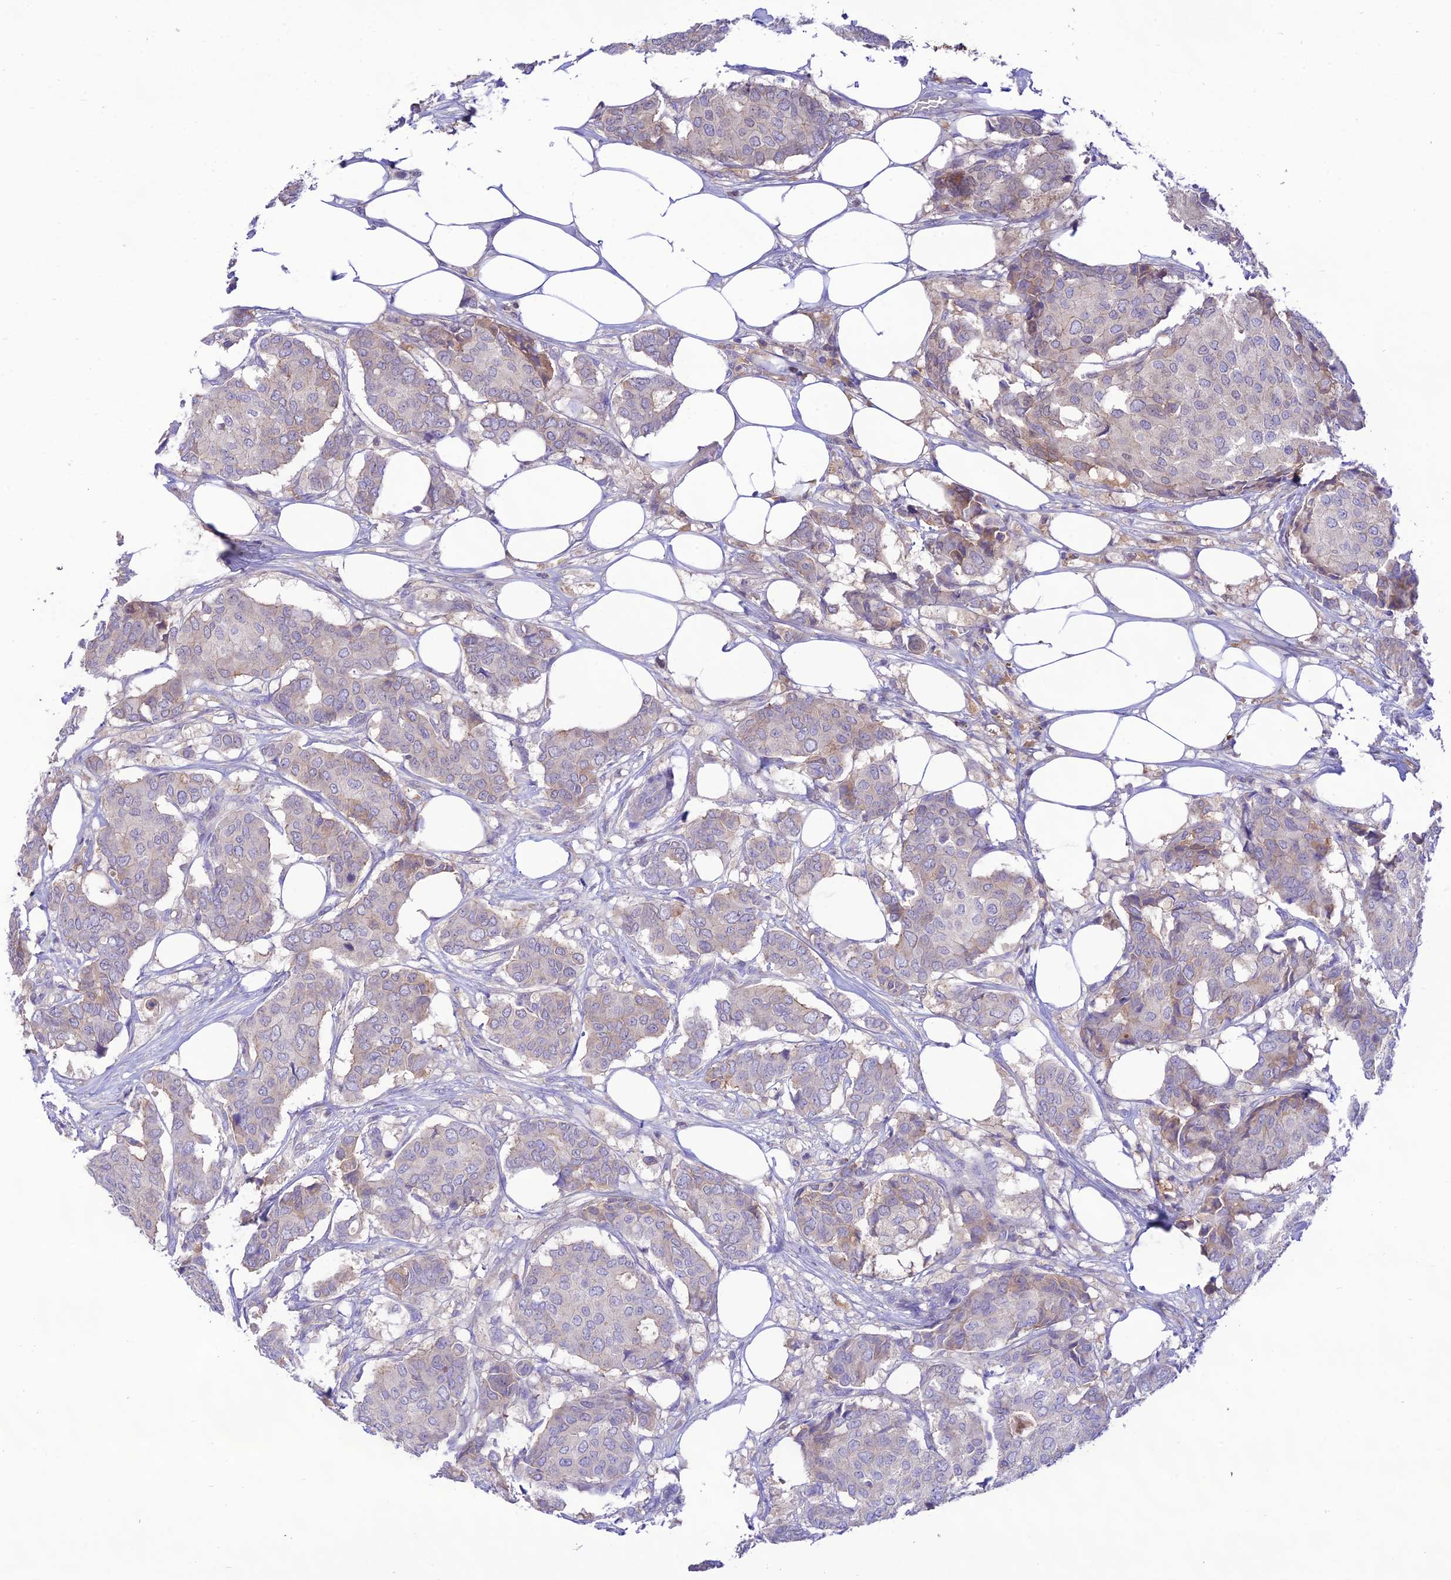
{"staining": {"intensity": "weak", "quantity": "<25%", "location": "cytoplasmic/membranous"}, "tissue": "breast cancer", "cell_type": "Tumor cells", "image_type": "cancer", "snomed": [{"axis": "morphology", "description": "Duct carcinoma"}, {"axis": "topography", "description": "Breast"}], "caption": "IHC photomicrograph of human breast cancer stained for a protein (brown), which displays no expression in tumor cells.", "gene": "NLRP9", "patient": {"sex": "female", "age": 75}}